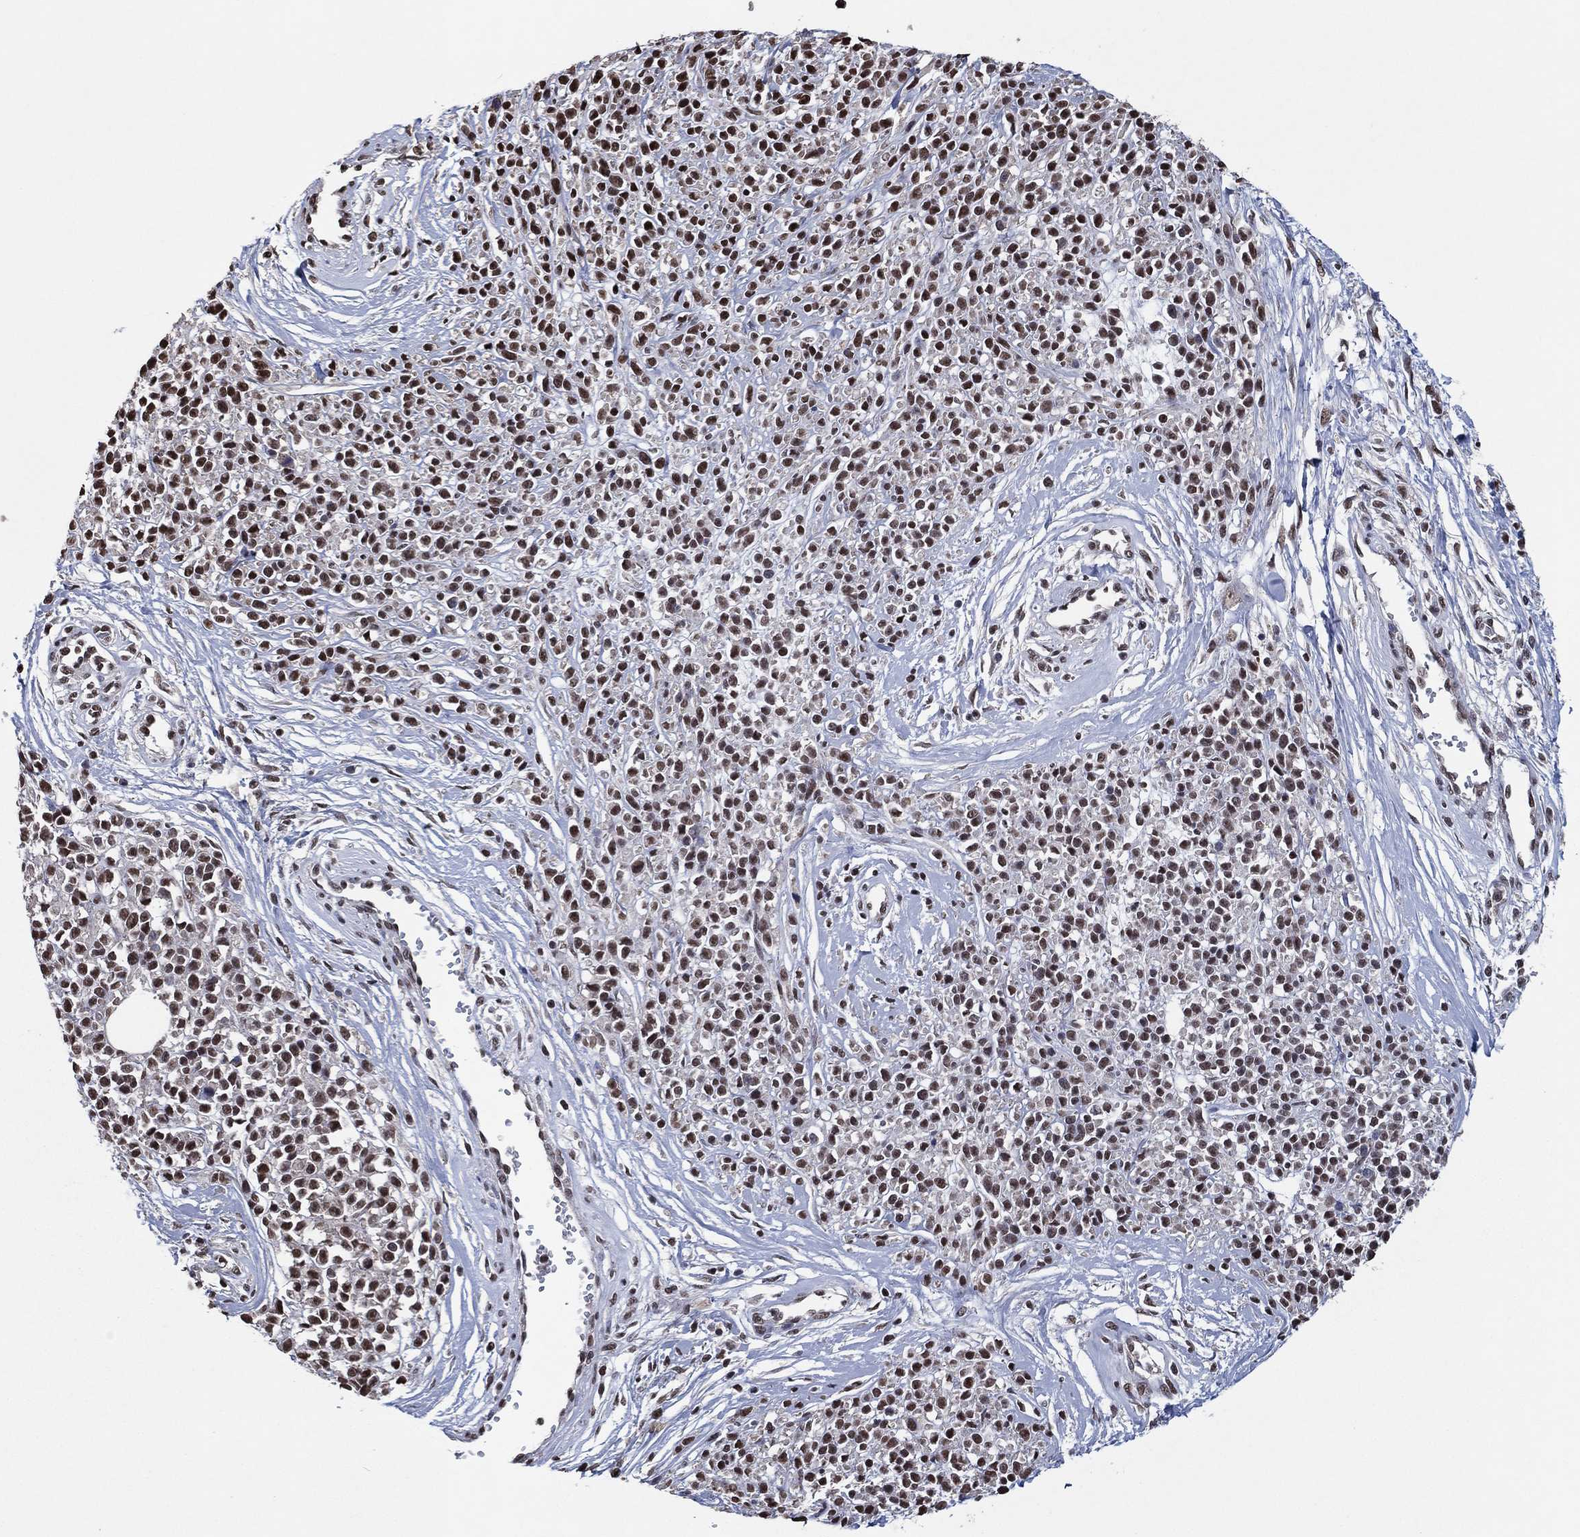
{"staining": {"intensity": "strong", "quantity": ">75%", "location": "nuclear"}, "tissue": "melanoma", "cell_type": "Tumor cells", "image_type": "cancer", "snomed": [{"axis": "morphology", "description": "Malignant melanoma, NOS"}, {"axis": "topography", "description": "Skin"}, {"axis": "topography", "description": "Skin of trunk"}], "caption": "An immunohistochemistry (IHC) photomicrograph of tumor tissue is shown. Protein staining in brown shows strong nuclear positivity in melanoma within tumor cells. (IHC, brightfield microscopy, high magnification).", "gene": "ZBTB42", "patient": {"sex": "male", "age": 74}}